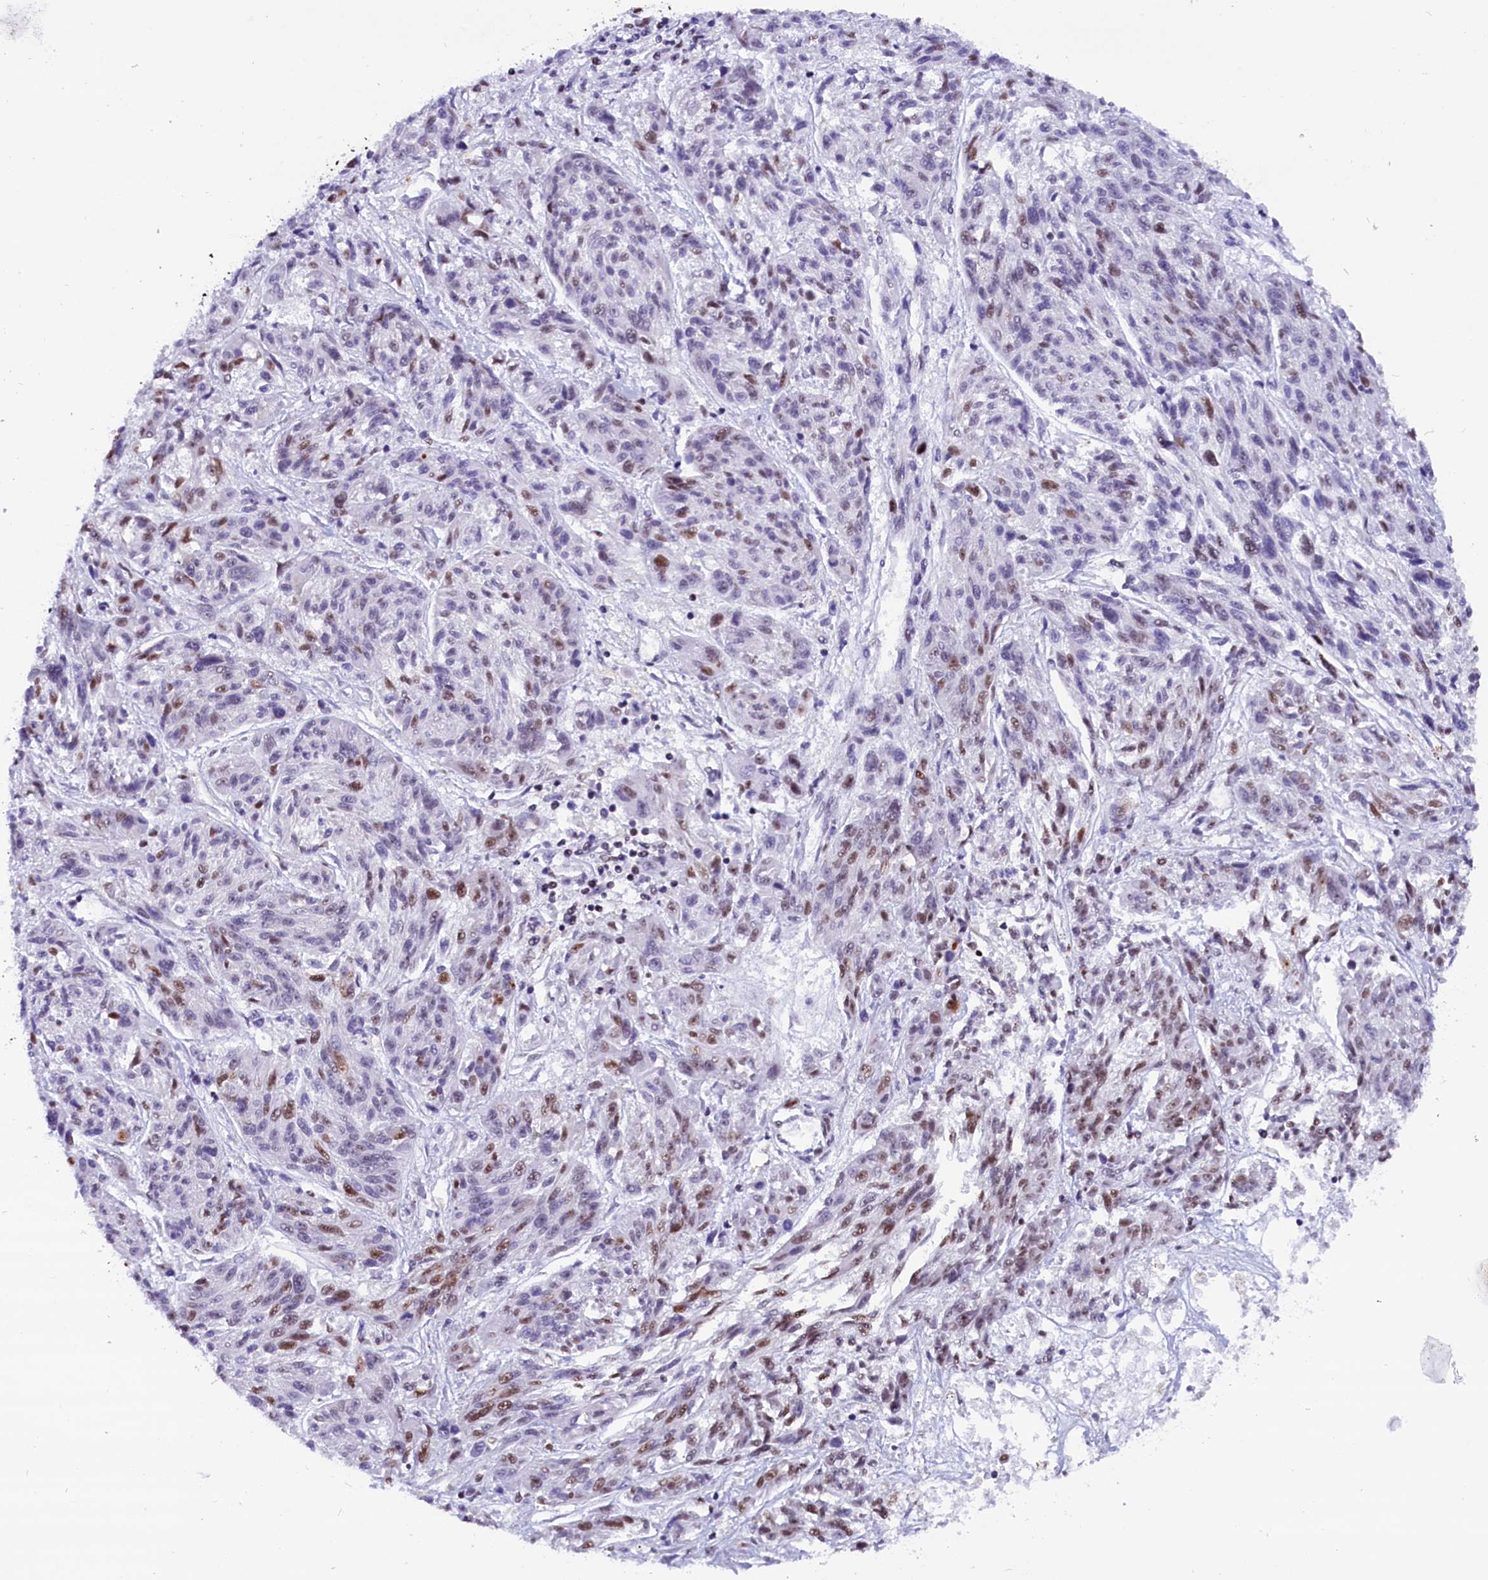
{"staining": {"intensity": "moderate", "quantity": "<25%", "location": "nuclear"}, "tissue": "melanoma", "cell_type": "Tumor cells", "image_type": "cancer", "snomed": [{"axis": "morphology", "description": "Malignant melanoma, NOS"}, {"axis": "topography", "description": "Skin"}], "caption": "Brown immunohistochemical staining in malignant melanoma exhibits moderate nuclear expression in approximately <25% of tumor cells.", "gene": "CDYL2", "patient": {"sex": "male", "age": 53}}